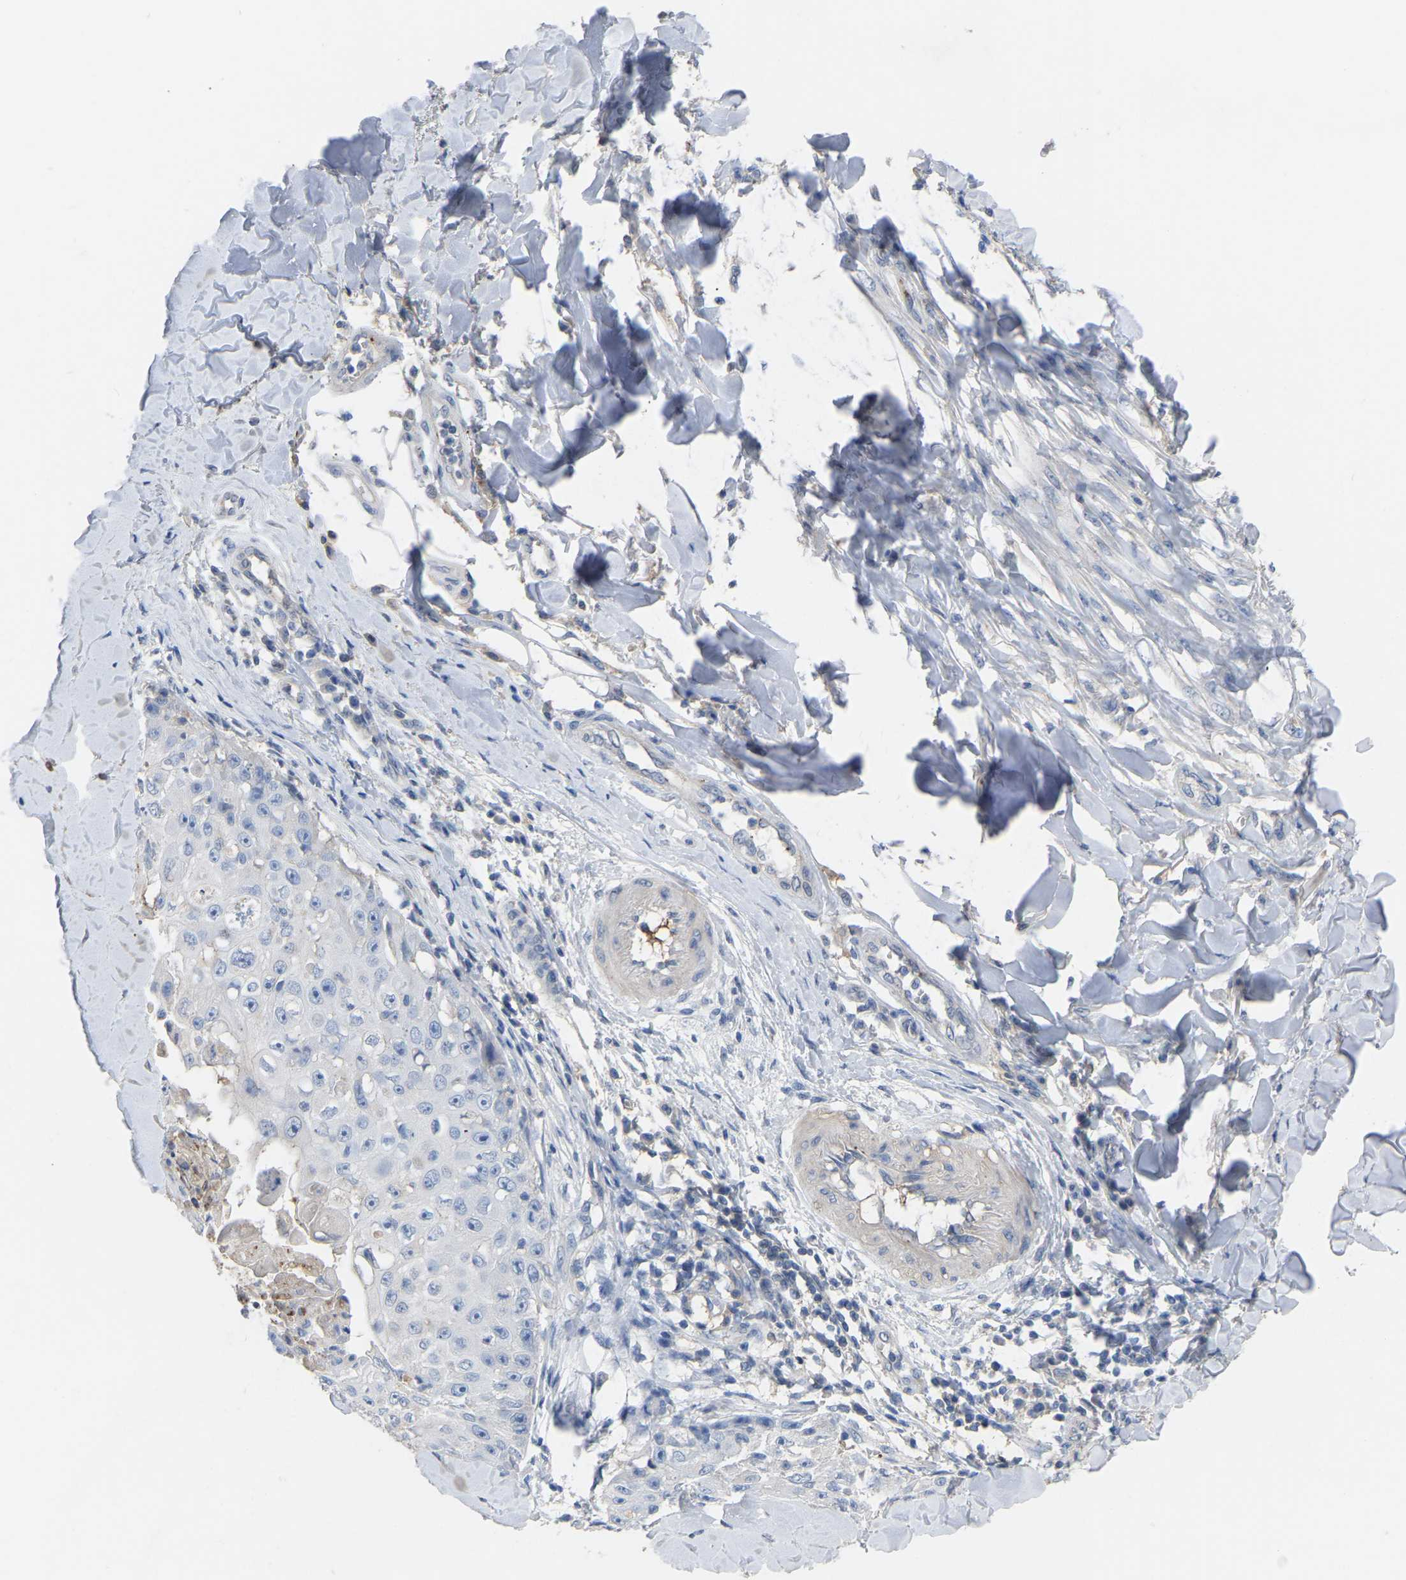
{"staining": {"intensity": "negative", "quantity": "none", "location": "none"}, "tissue": "skin cancer", "cell_type": "Tumor cells", "image_type": "cancer", "snomed": [{"axis": "morphology", "description": "Squamous cell carcinoma, NOS"}, {"axis": "topography", "description": "Skin"}], "caption": "Immunohistochemistry (IHC) micrograph of neoplastic tissue: skin cancer (squamous cell carcinoma) stained with DAB shows no significant protein expression in tumor cells.", "gene": "ZNF449", "patient": {"sex": "male", "age": 86}}